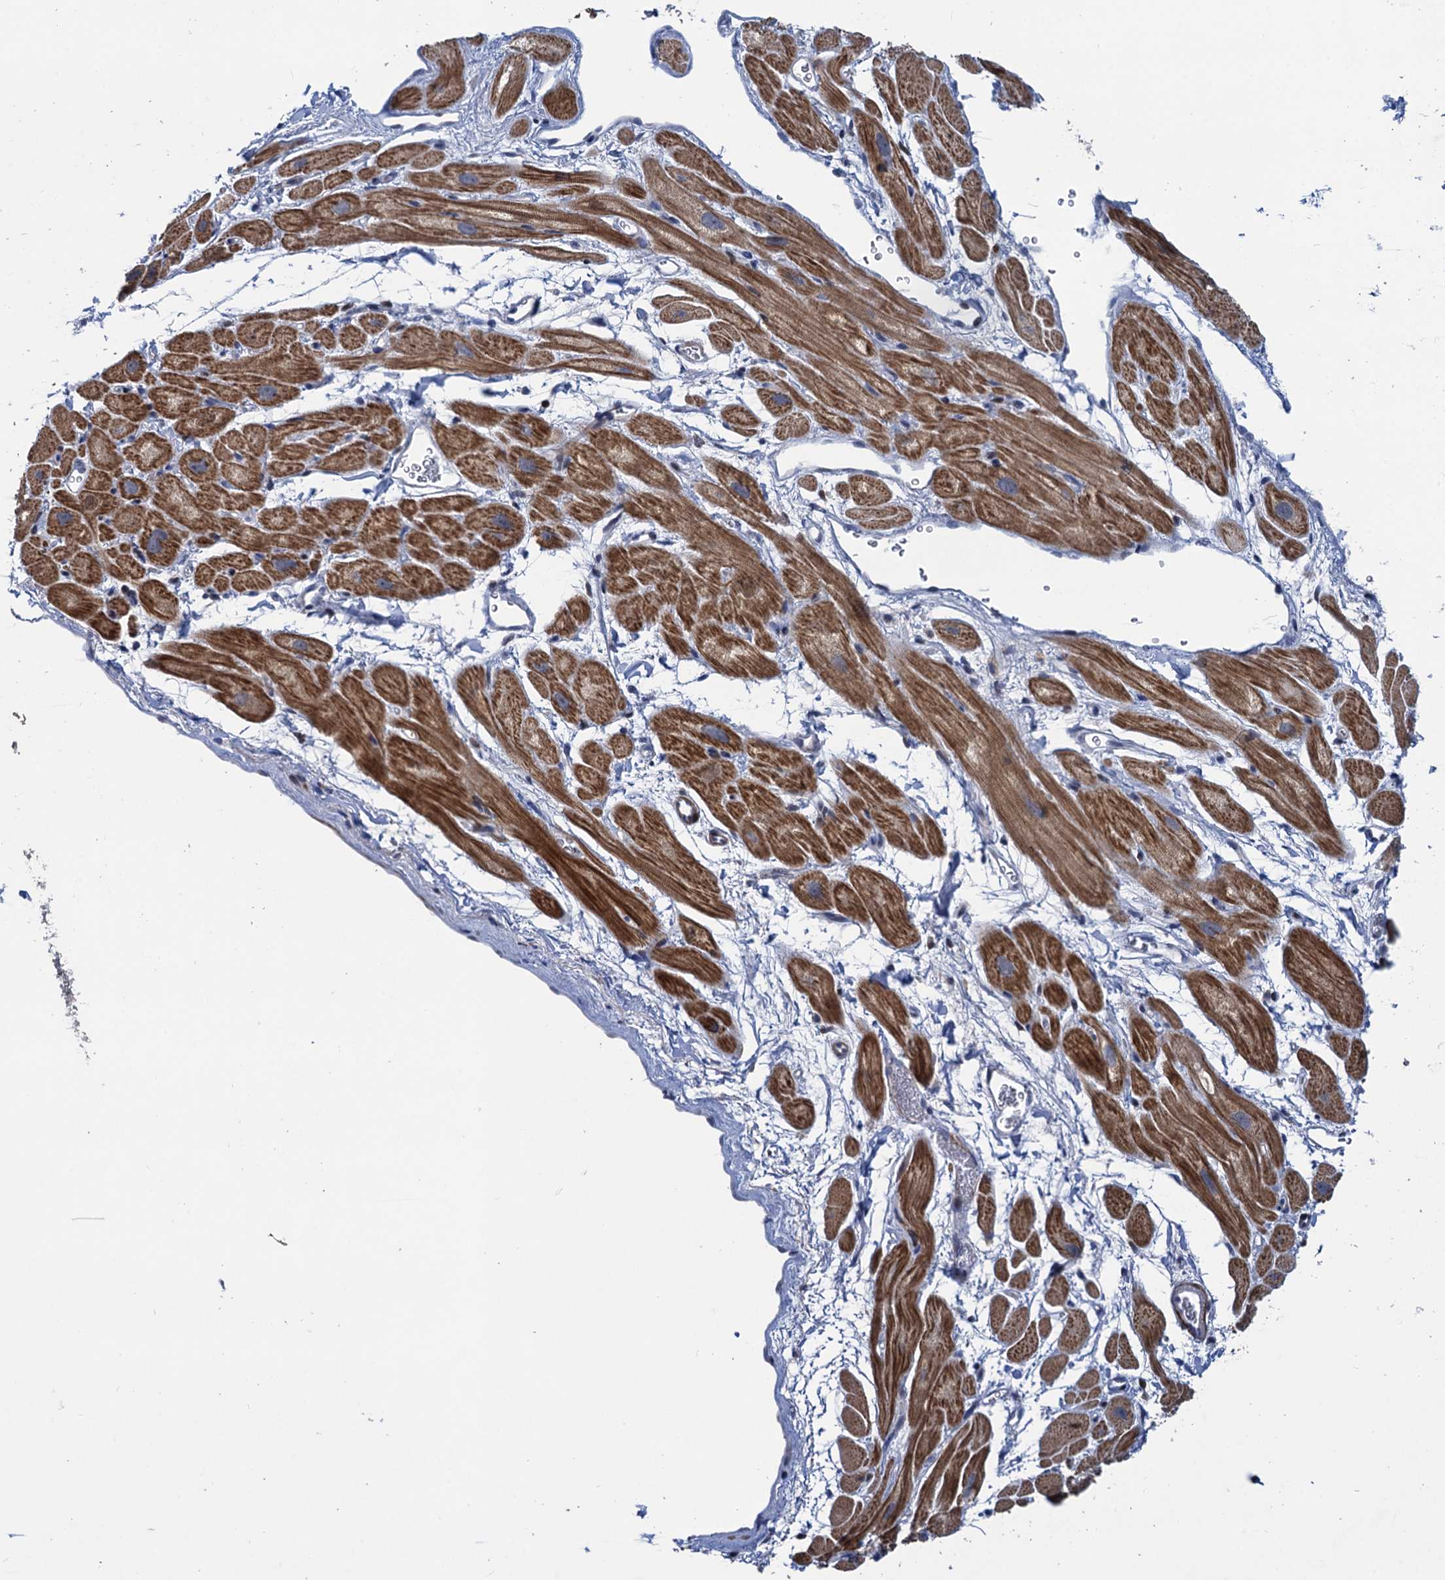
{"staining": {"intensity": "moderate", "quantity": ">75%", "location": "cytoplasmic/membranous"}, "tissue": "heart muscle", "cell_type": "Cardiomyocytes", "image_type": "normal", "snomed": [{"axis": "morphology", "description": "Normal tissue, NOS"}, {"axis": "topography", "description": "Heart"}], "caption": "Protein analysis of normal heart muscle shows moderate cytoplasmic/membranous expression in about >75% of cardiomyocytes. Using DAB (3,3'-diaminobenzidine) (brown) and hematoxylin (blue) stains, captured at high magnification using brightfield microscopy.", "gene": "ESYT3", "patient": {"sex": "male", "age": 49}}